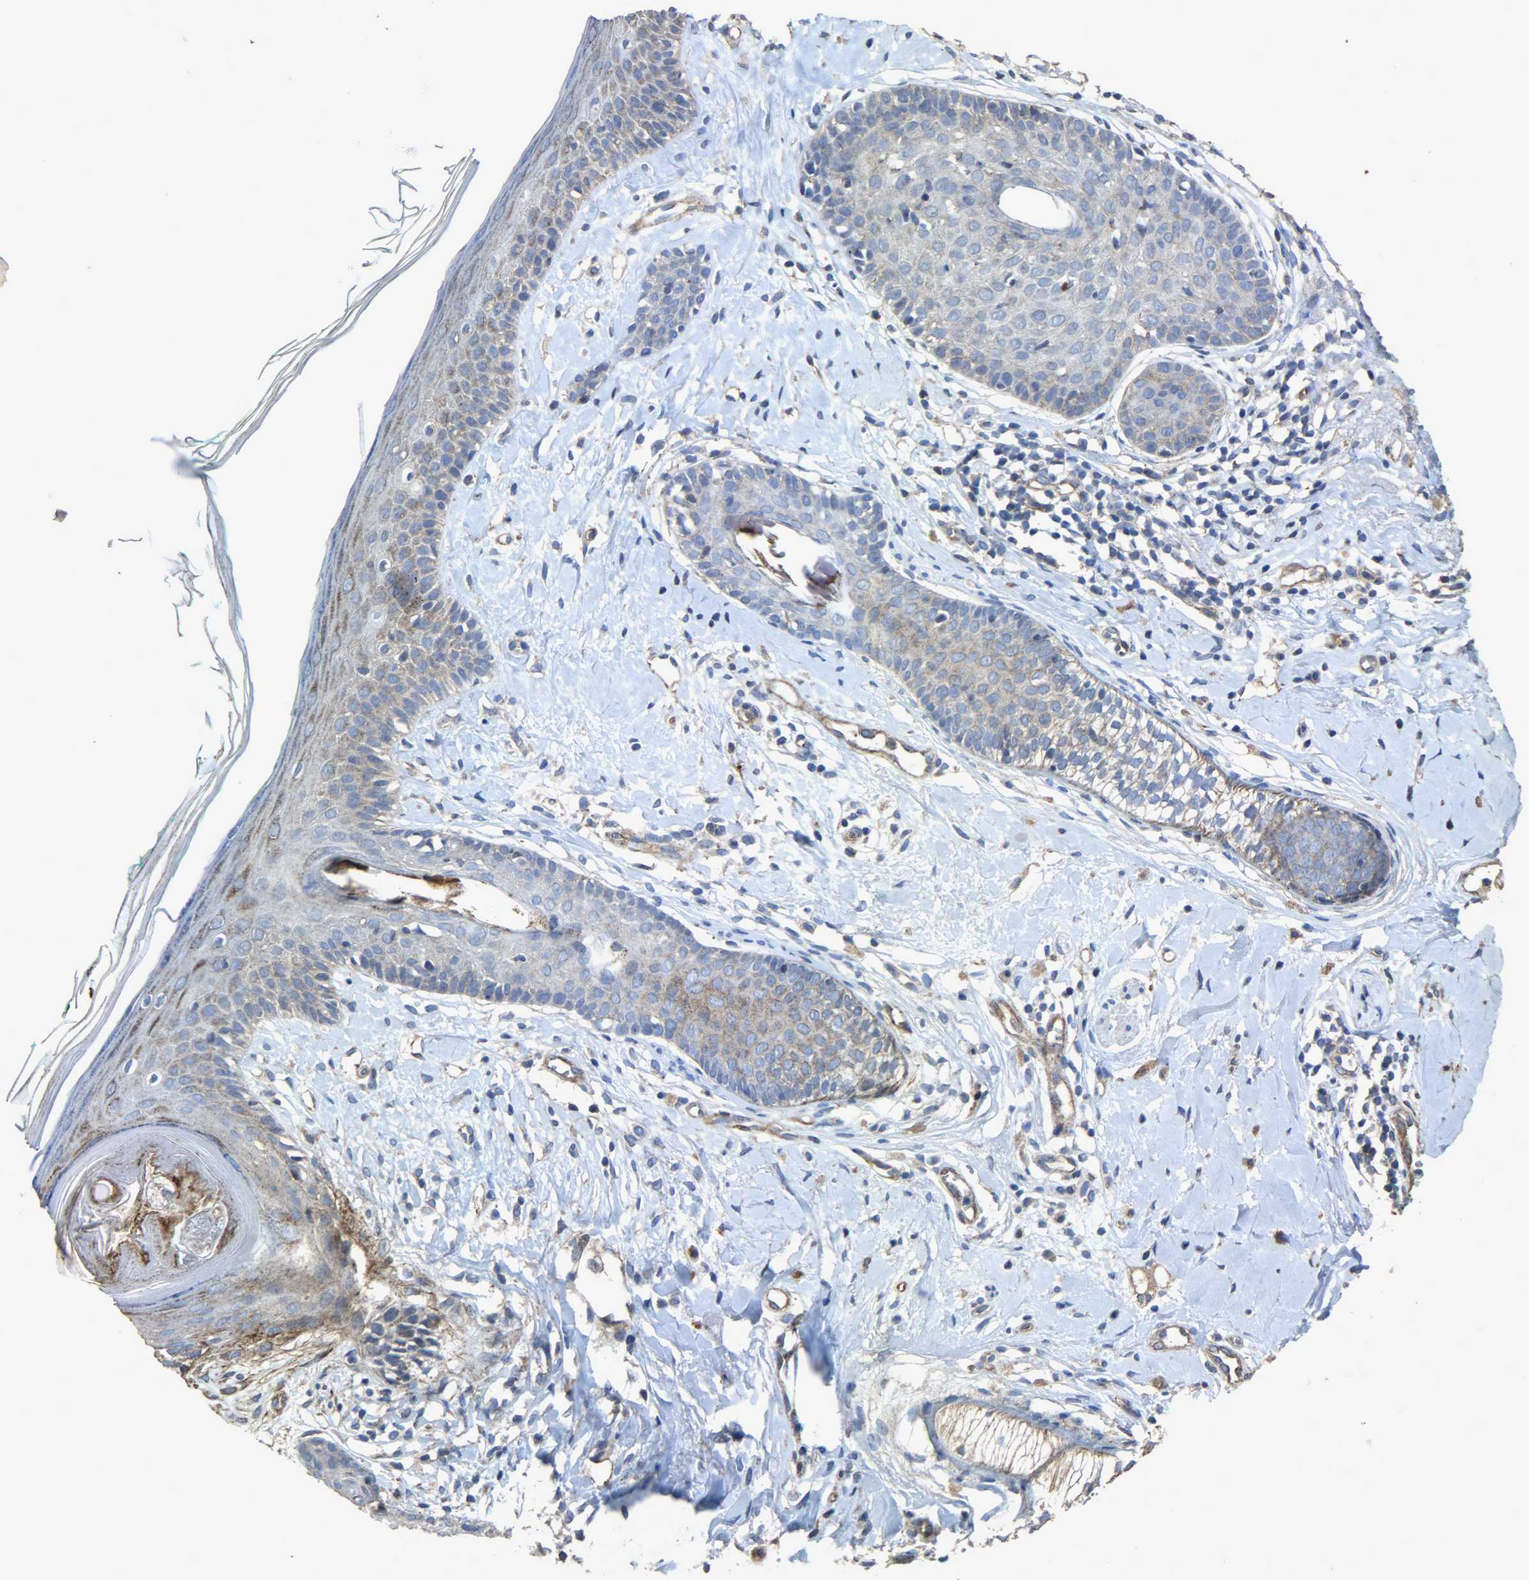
{"staining": {"intensity": "weak", "quantity": "<25%", "location": "cytoplasmic/membranous"}, "tissue": "skin cancer", "cell_type": "Tumor cells", "image_type": "cancer", "snomed": [{"axis": "morphology", "description": "Basal cell carcinoma"}, {"axis": "topography", "description": "Skin"}], "caption": "Tumor cells are negative for protein expression in human skin basal cell carcinoma. (DAB immunohistochemistry (IHC) visualized using brightfield microscopy, high magnification).", "gene": "TPM4", "patient": {"sex": "female", "age": 58}}